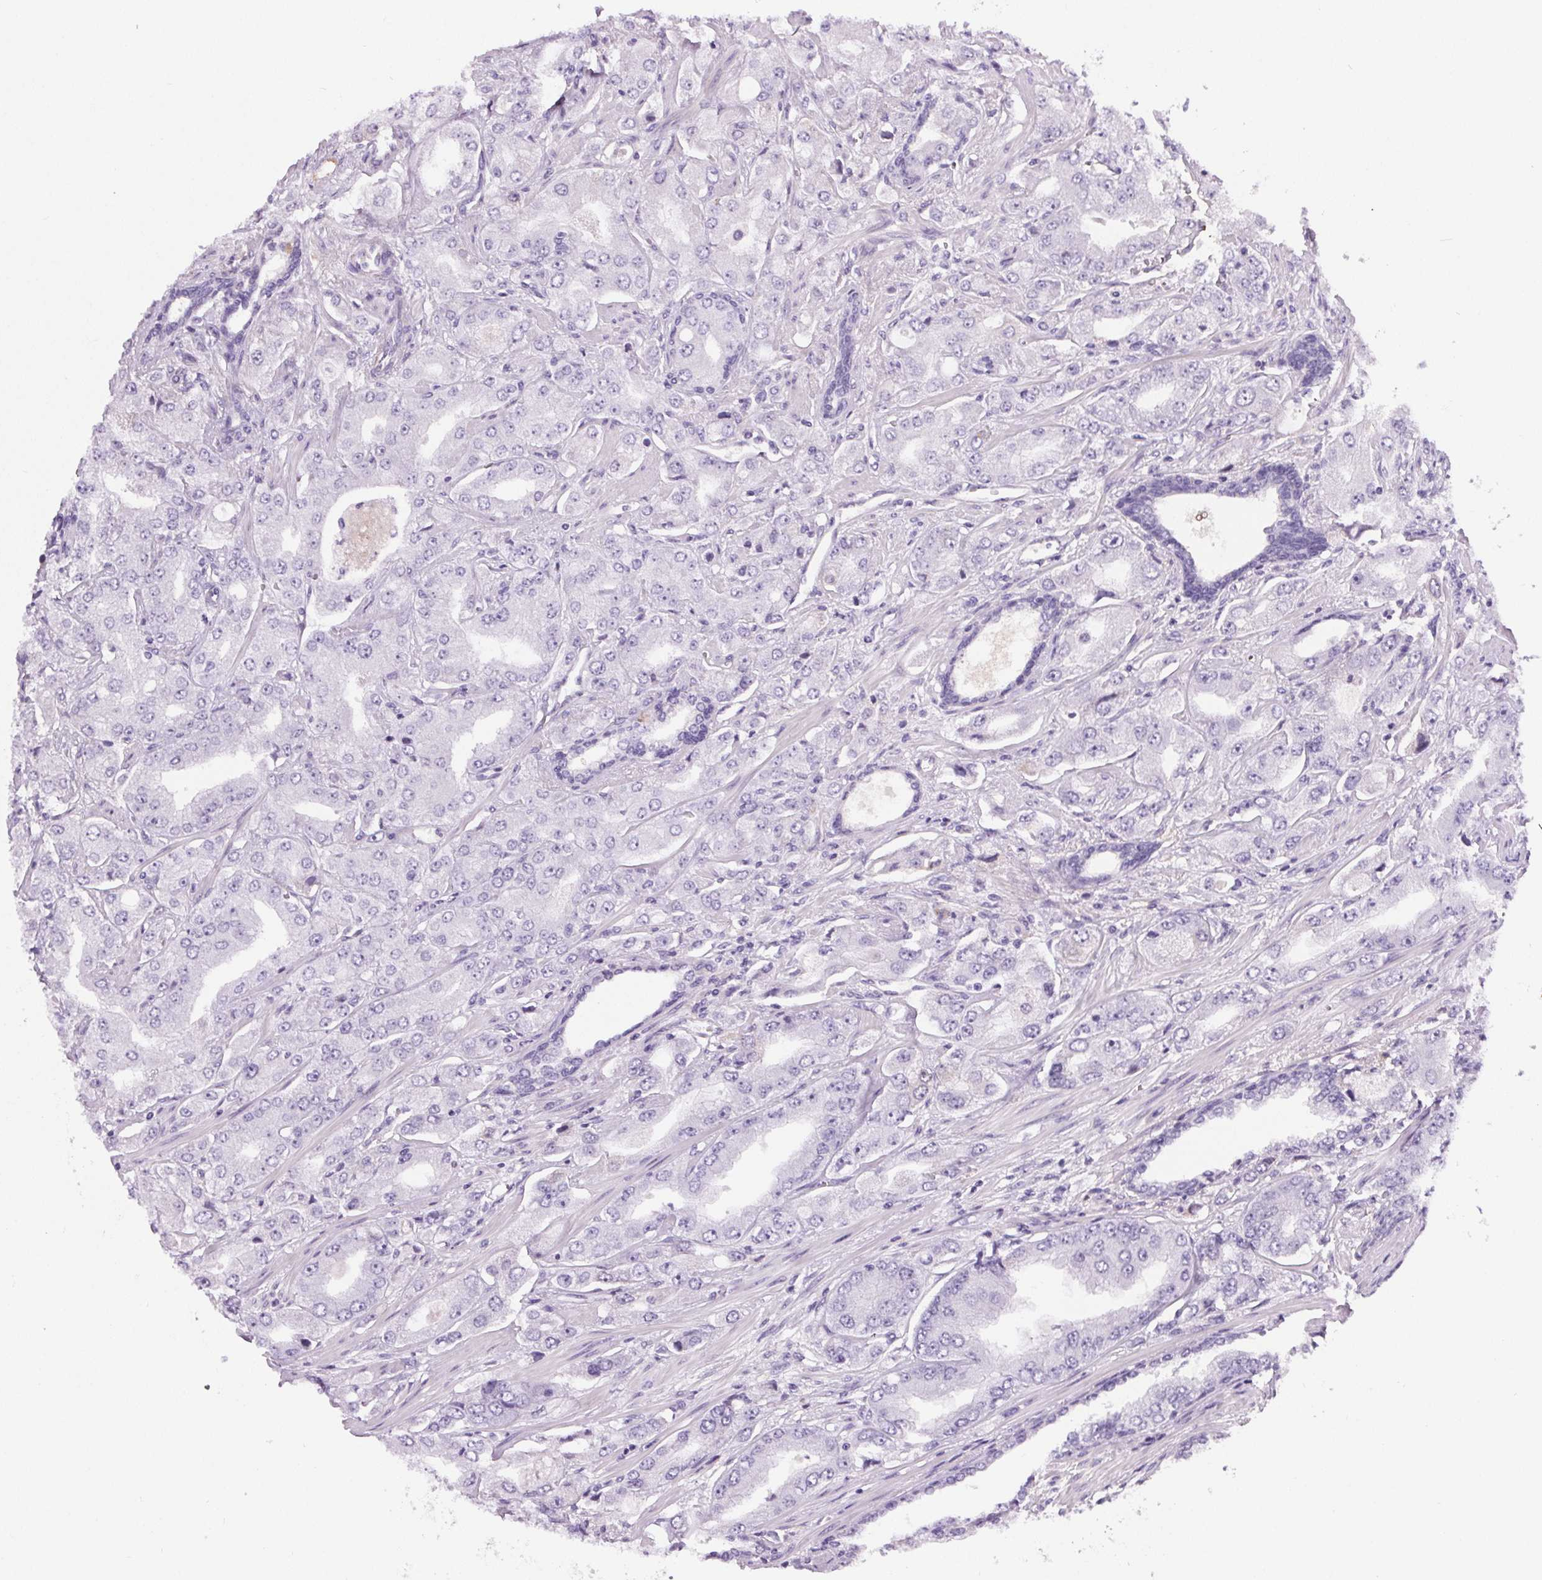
{"staining": {"intensity": "negative", "quantity": "none", "location": "none"}, "tissue": "prostate cancer", "cell_type": "Tumor cells", "image_type": "cancer", "snomed": [{"axis": "morphology", "description": "Adenocarcinoma, Low grade"}, {"axis": "topography", "description": "Prostate"}], "caption": "Low-grade adenocarcinoma (prostate) was stained to show a protein in brown. There is no significant staining in tumor cells.", "gene": "CD5L", "patient": {"sex": "male", "age": 60}}